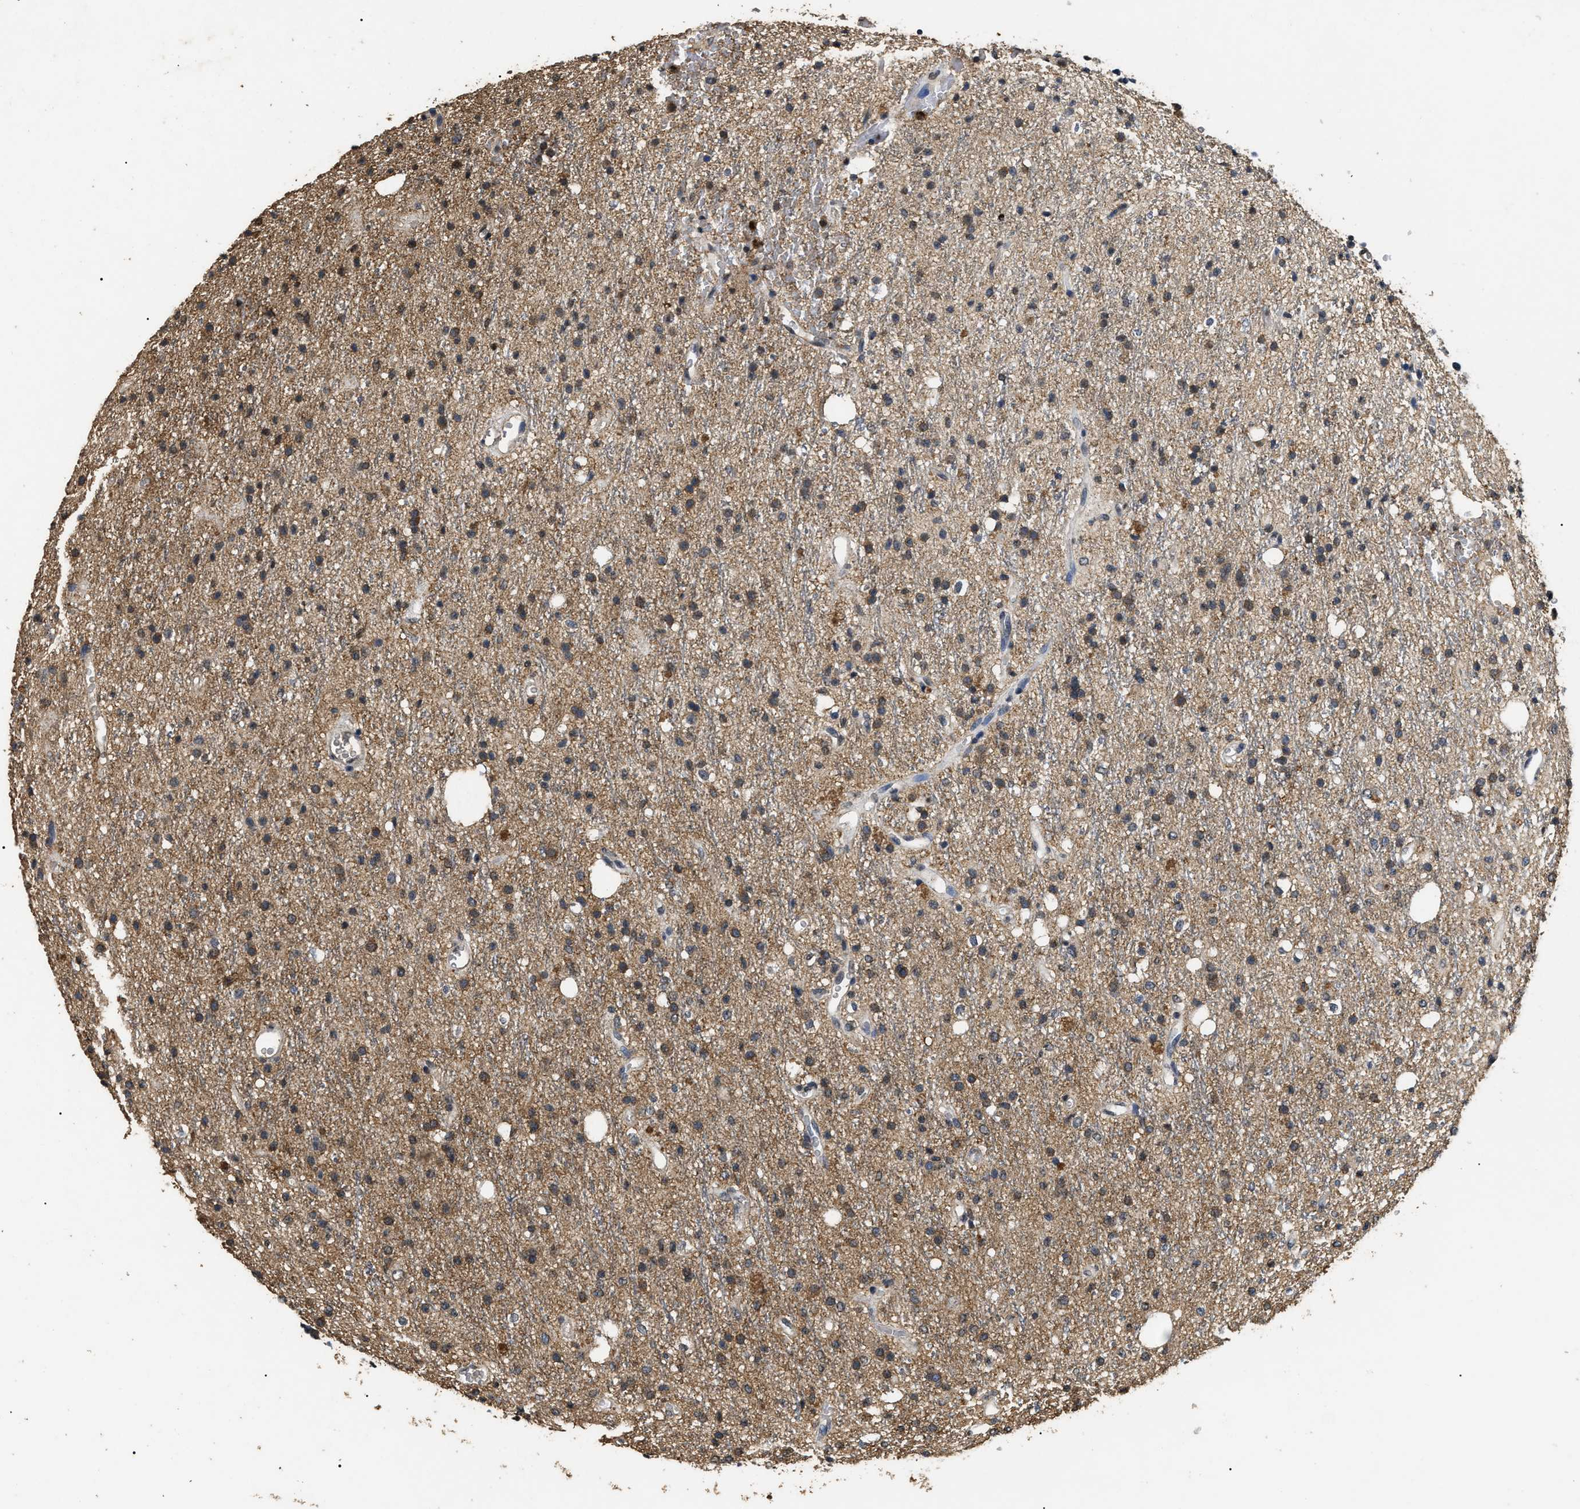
{"staining": {"intensity": "weak", "quantity": "25%-75%", "location": "cytoplasmic/membranous"}, "tissue": "glioma", "cell_type": "Tumor cells", "image_type": "cancer", "snomed": [{"axis": "morphology", "description": "Glioma, malignant, High grade"}, {"axis": "topography", "description": "Brain"}], "caption": "This micrograph exhibits malignant glioma (high-grade) stained with immunohistochemistry (IHC) to label a protein in brown. The cytoplasmic/membranous of tumor cells show weak positivity for the protein. Nuclei are counter-stained blue.", "gene": "ANP32E", "patient": {"sex": "male", "age": 47}}